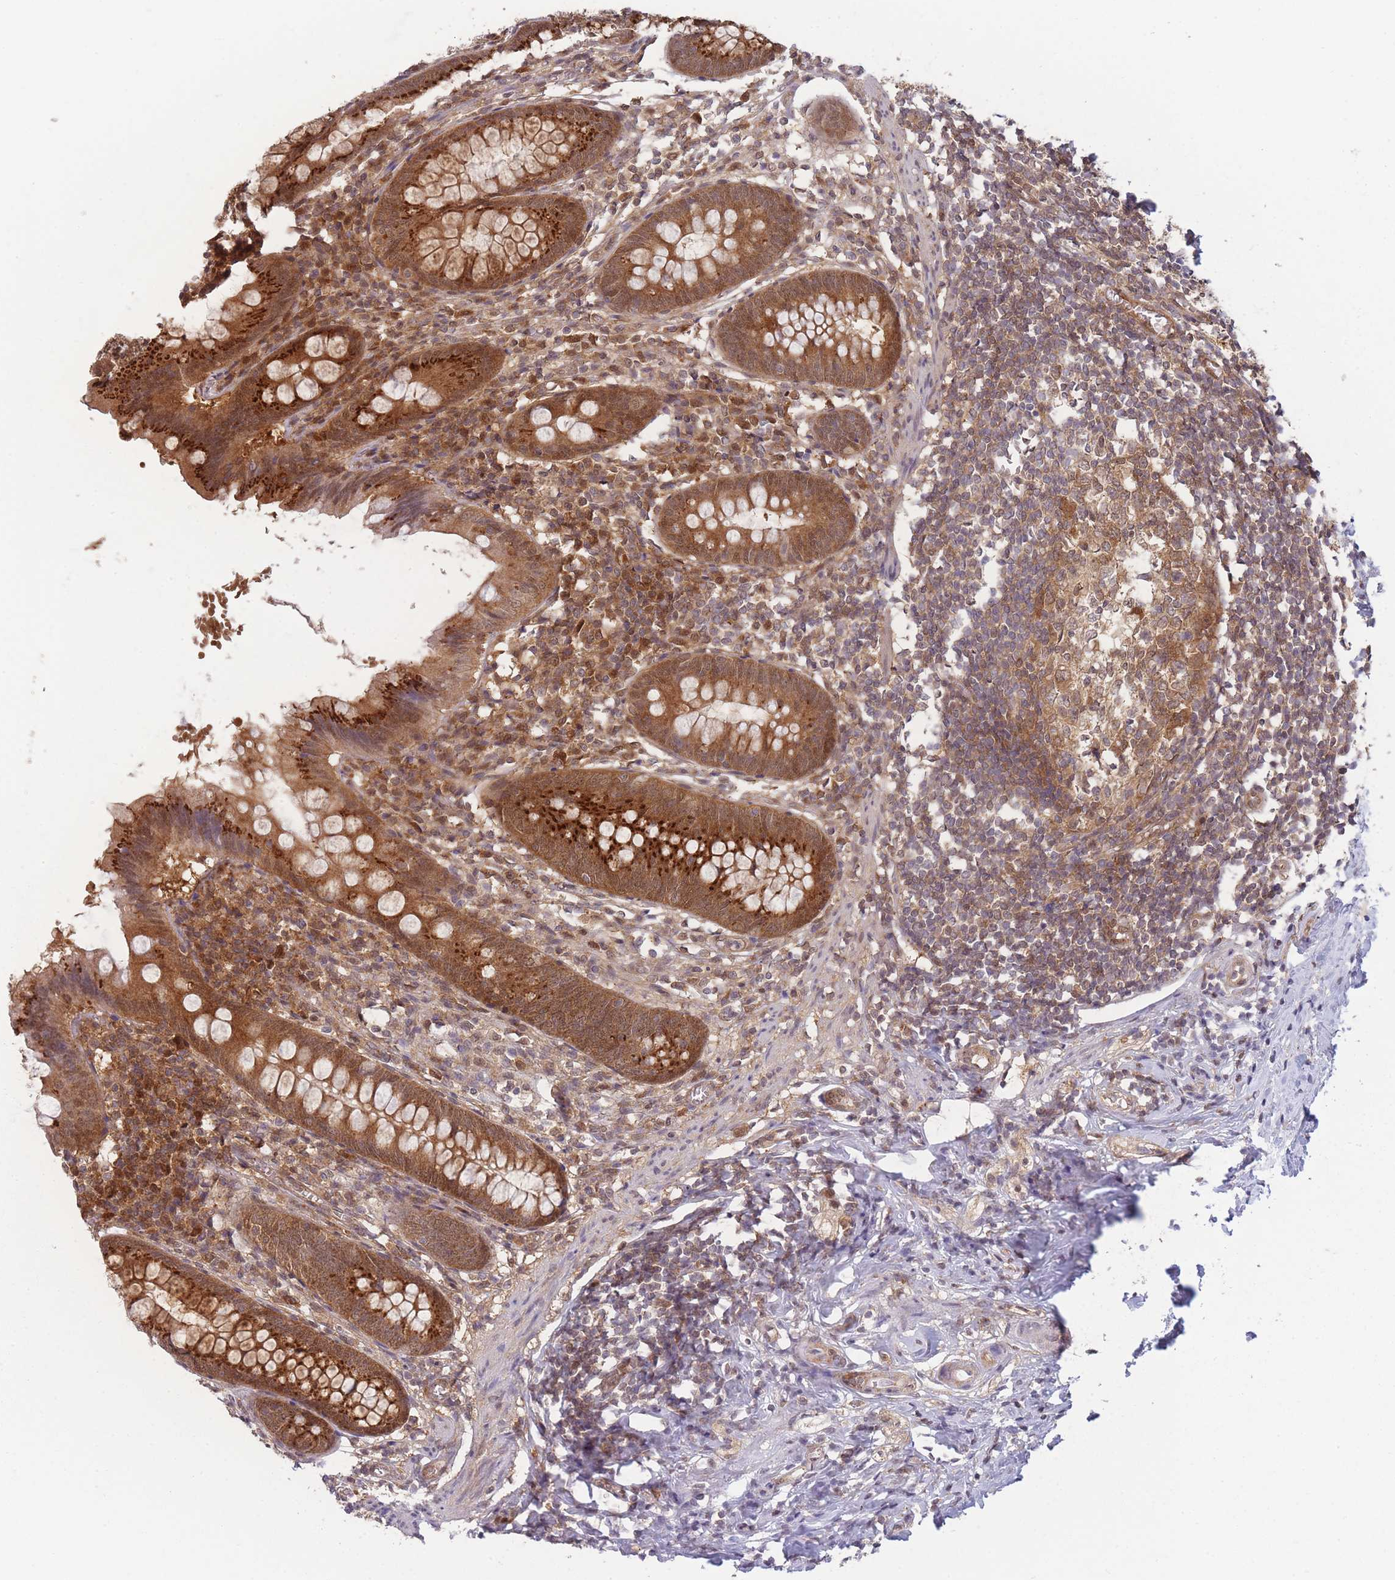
{"staining": {"intensity": "strong", "quantity": "25%-75%", "location": "cytoplasmic/membranous"}, "tissue": "appendix", "cell_type": "Glandular cells", "image_type": "normal", "snomed": [{"axis": "morphology", "description": "Normal tissue, NOS"}, {"axis": "topography", "description": "Appendix"}], "caption": "The immunohistochemical stain highlights strong cytoplasmic/membranous staining in glandular cells of benign appendix.", "gene": "MRI1", "patient": {"sex": "female", "age": 51}}